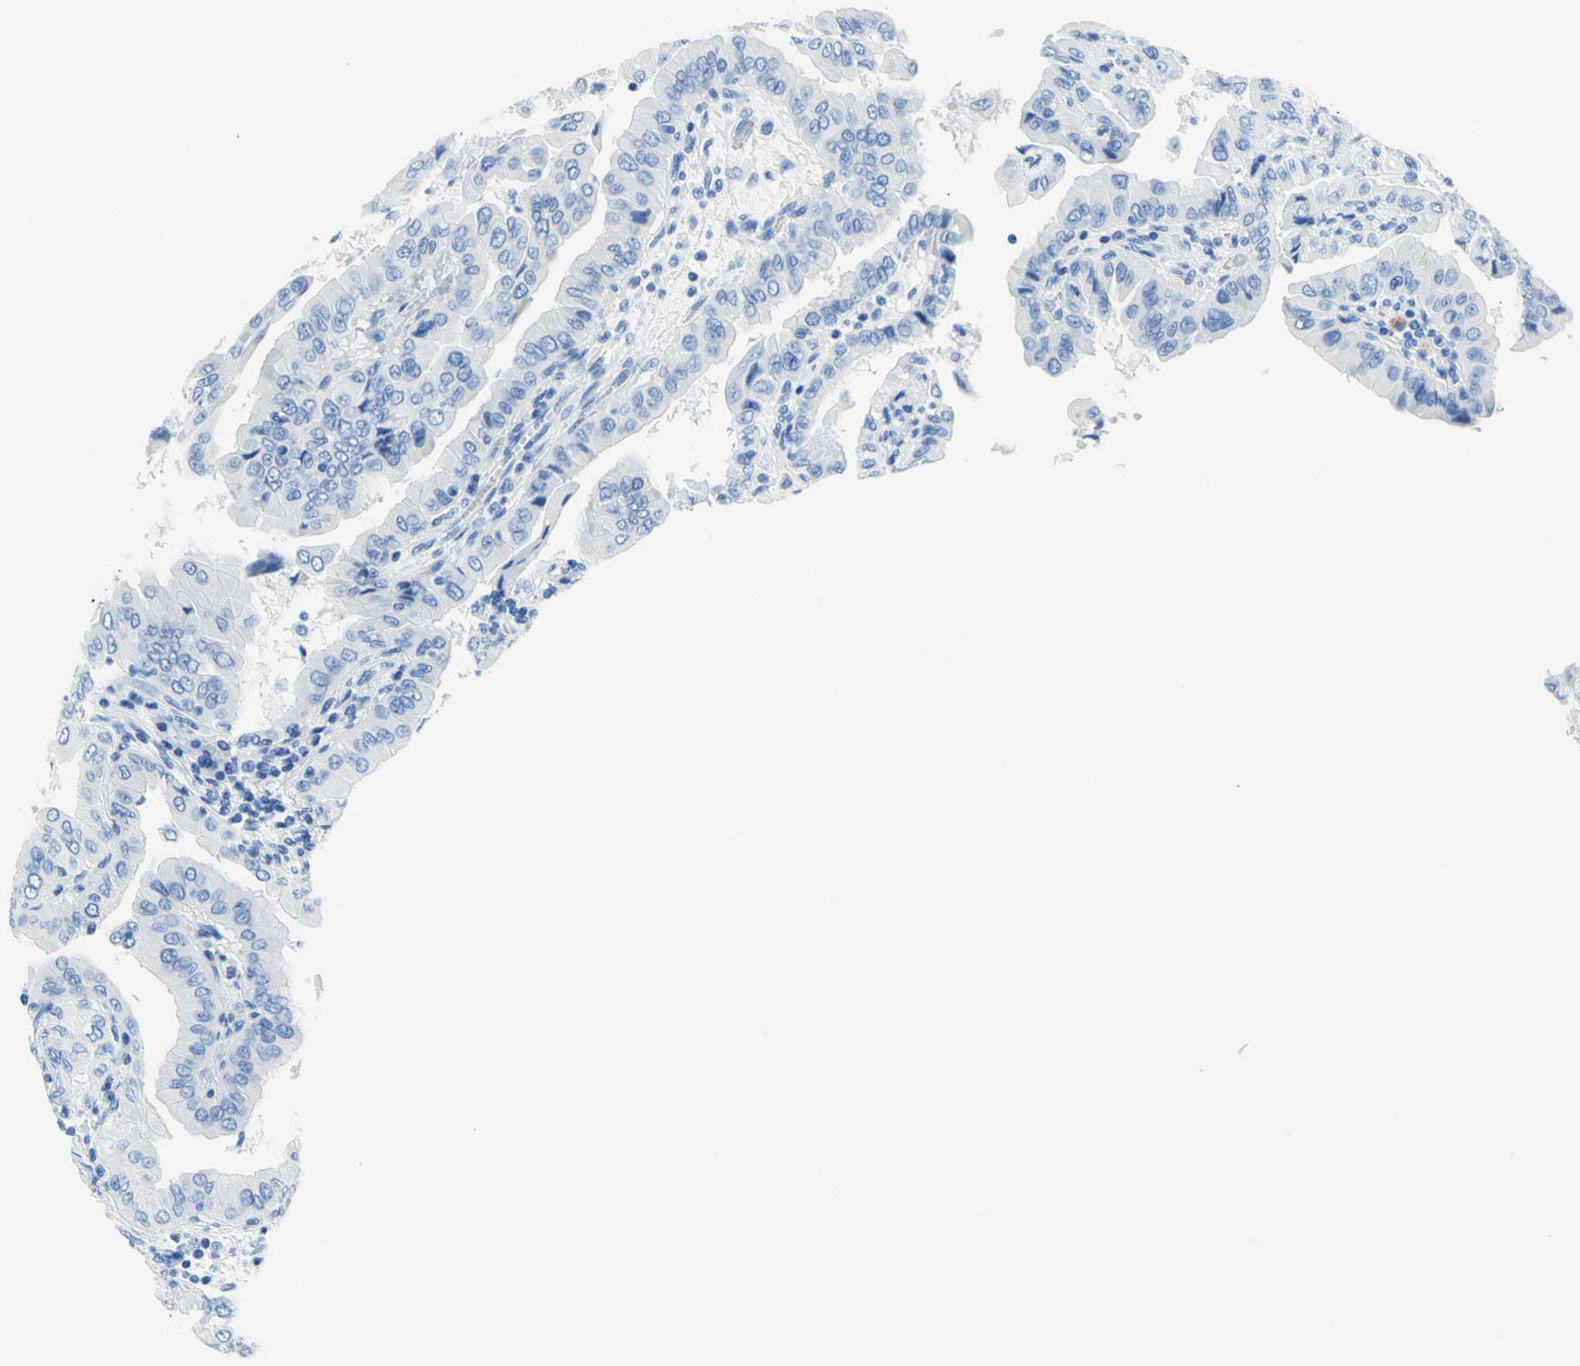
{"staining": {"intensity": "negative", "quantity": "none", "location": "none"}, "tissue": "thyroid cancer", "cell_type": "Tumor cells", "image_type": "cancer", "snomed": [{"axis": "morphology", "description": "Papillary adenocarcinoma, NOS"}, {"axis": "topography", "description": "Thyroid gland"}], "caption": "The immunohistochemistry photomicrograph has no significant positivity in tumor cells of thyroid papillary adenocarcinoma tissue.", "gene": "MYH2", "patient": {"sex": "male", "age": 33}}